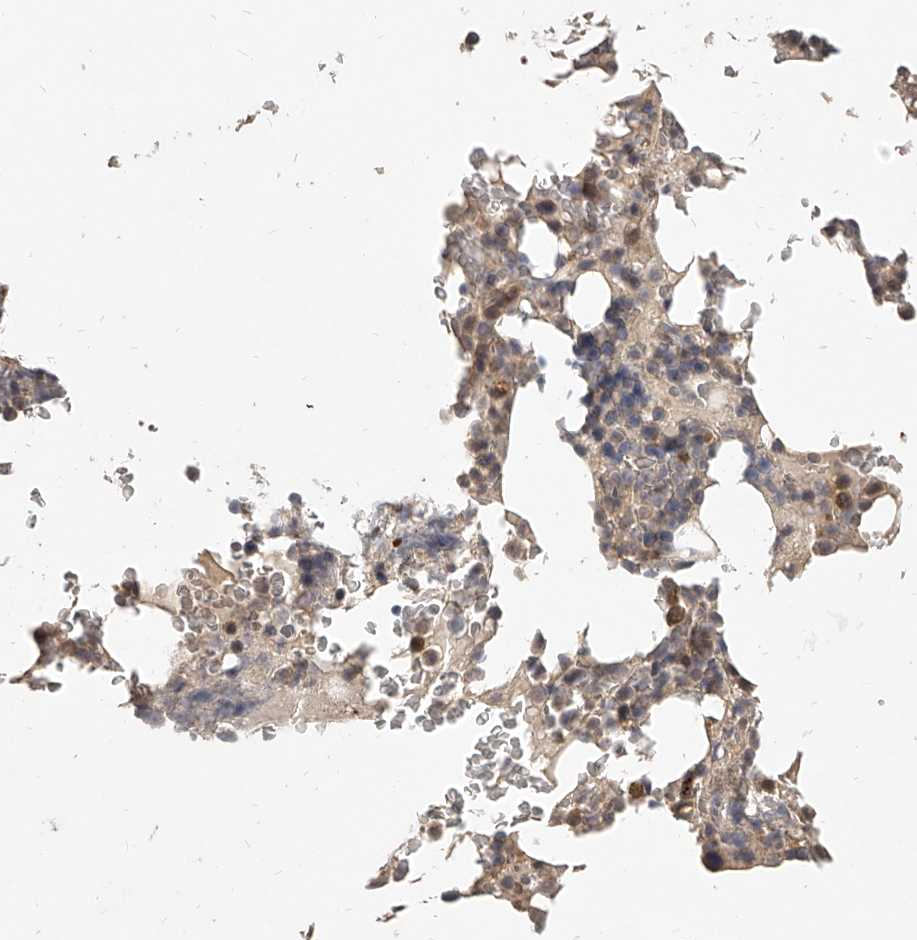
{"staining": {"intensity": "moderate", "quantity": "<25%", "location": "cytoplasmic/membranous"}, "tissue": "bone marrow", "cell_type": "Hematopoietic cells", "image_type": "normal", "snomed": [{"axis": "morphology", "description": "Normal tissue, NOS"}, {"axis": "topography", "description": "Bone marrow"}], "caption": "High-magnification brightfield microscopy of benign bone marrow stained with DAB (3,3'-diaminobenzidine) (brown) and counterstained with hematoxylin (blue). hematopoietic cells exhibit moderate cytoplasmic/membranous positivity is present in approximately<25% of cells. Using DAB (3,3'-diaminobenzidine) (brown) and hematoxylin (blue) stains, captured at high magnification using brightfield microscopy.", "gene": "SLC37A1", "patient": {"sex": "male", "age": 58}}